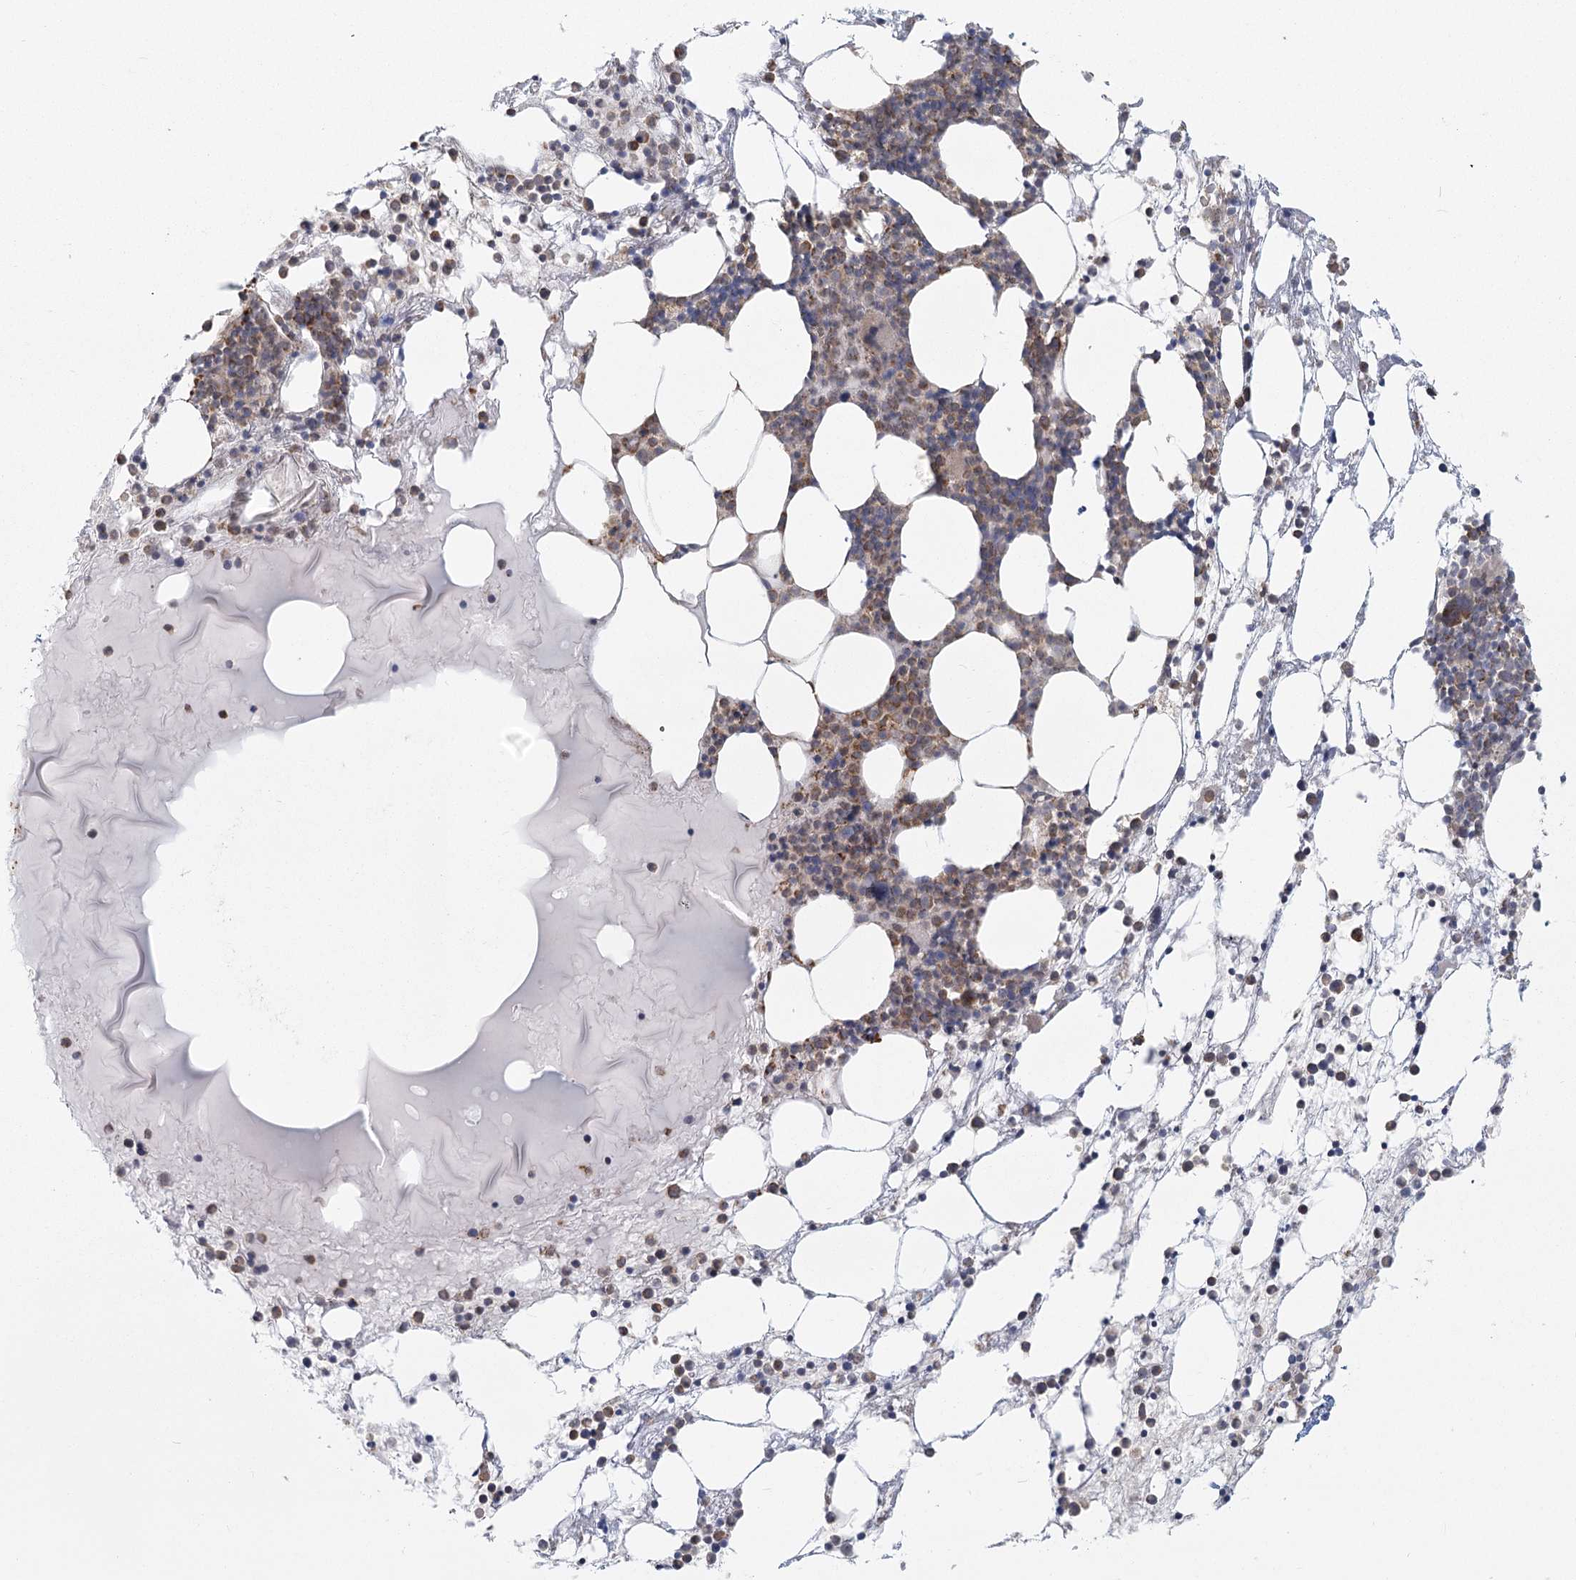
{"staining": {"intensity": "moderate", "quantity": "25%-75%", "location": "cytoplasmic/membranous"}, "tissue": "bone marrow", "cell_type": "Hematopoietic cells", "image_type": "normal", "snomed": [{"axis": "morphology", "description": "Normal tissue, NOS"}, {"axis": "topography", "description": "Bone marrow"}], "caption": "A medium amount of moderate cytoplasmic/membranous staining is seen in about 25%-75% of hematopoietic cells in unremarkable bone marrow. (Stains: DAB (3,3'-diaminobenzidine) in brown, nuclei in blue, Microscopy: brightfield microscopy at high magnification).", "gene": "LACTB", "patient": {"sex": "male", "age": 75}}